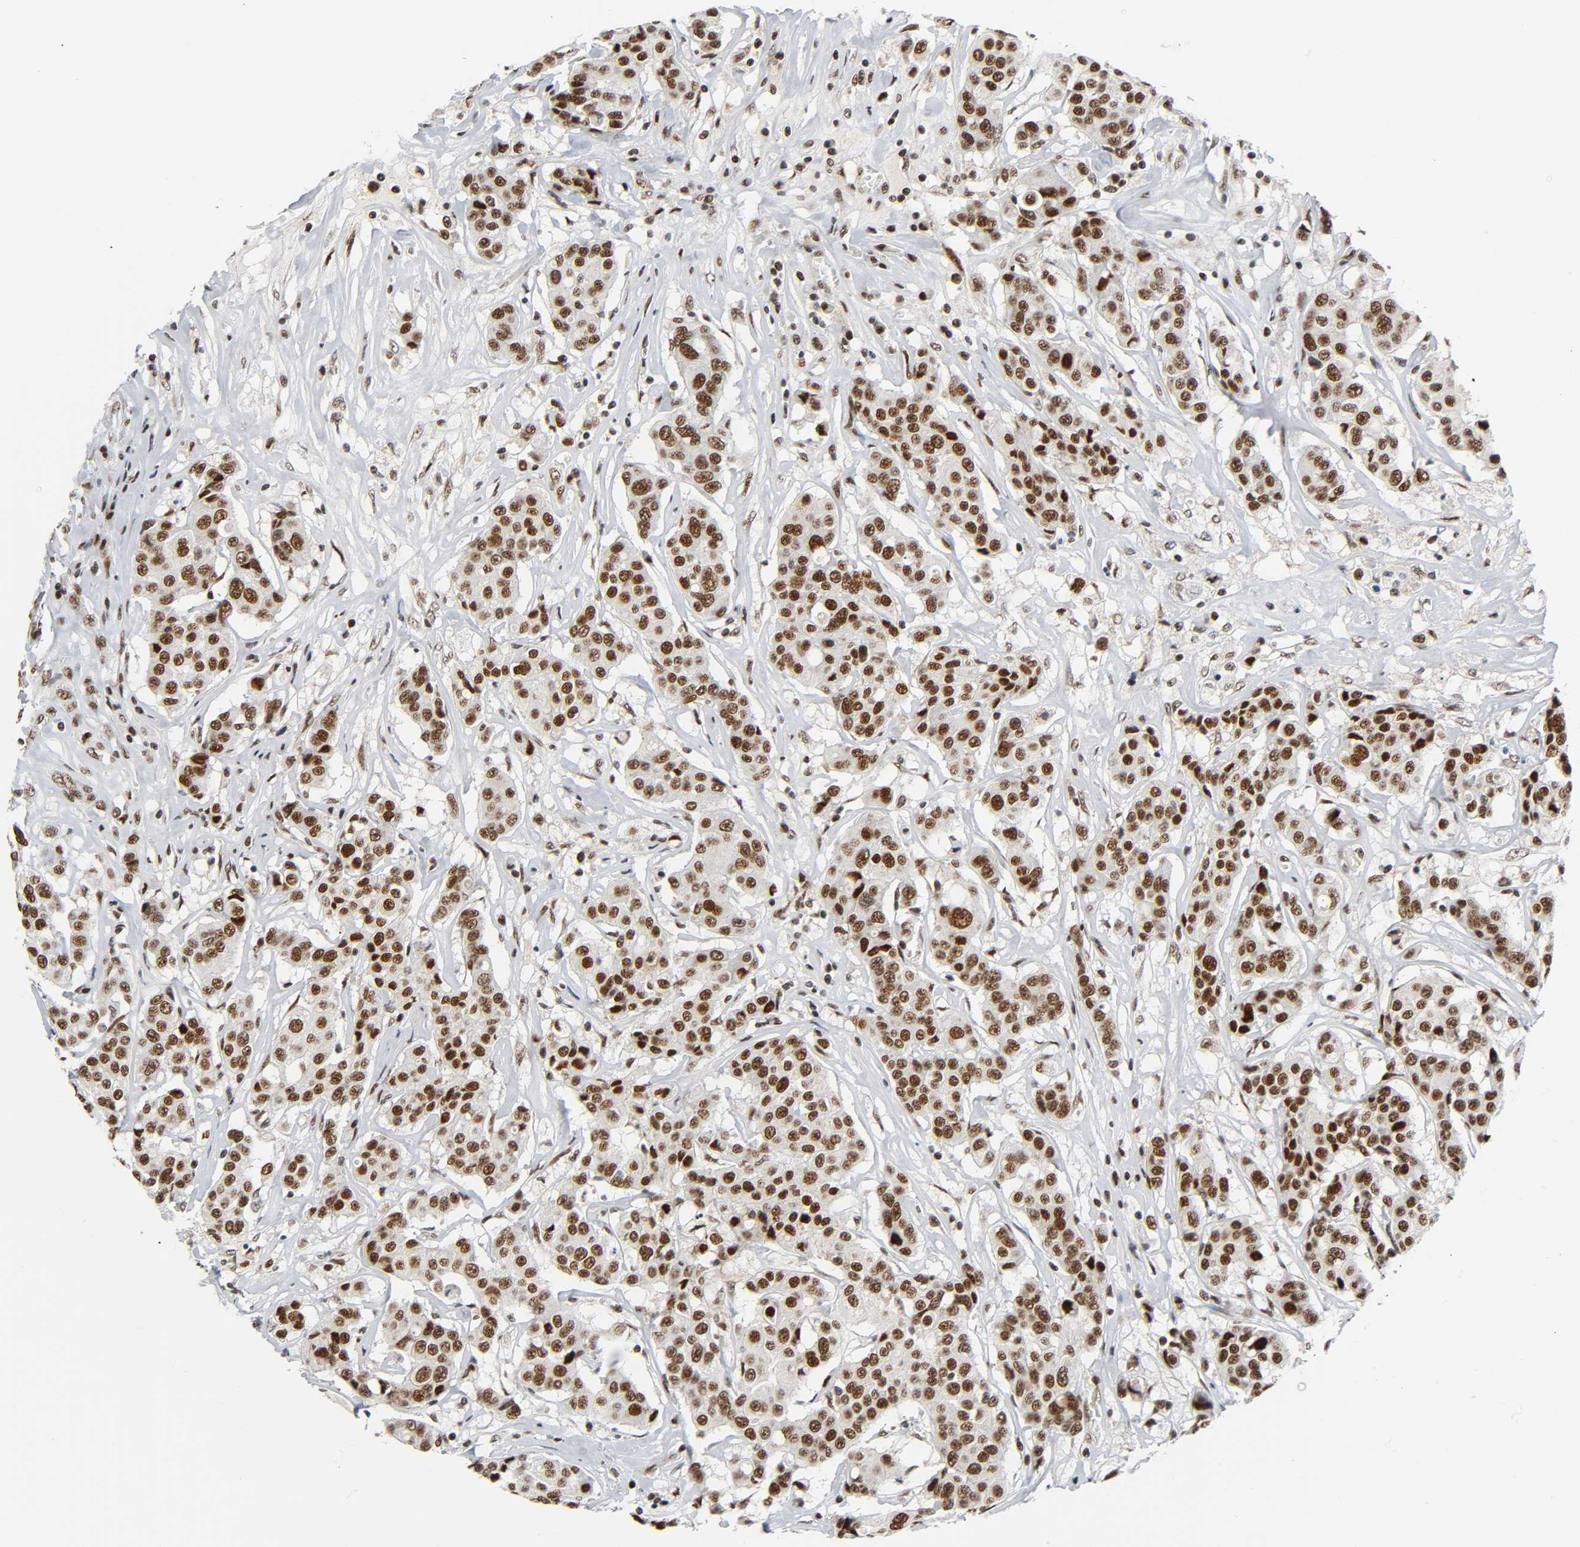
{"staining": {"intensity": "strong", "quantity": ">75%", "location": "nuclear"}, "tissue": "breast cancer", "cell_type": "Tumor cells", "image_type": "cancer", "snomed": [{"axis": "morphology", "description": "Duct carcinoma"}, {"axis": "topography", "description": "Breast"}], "caption": "DAB immunohistochemical staining of breast infiltrating ductal carcinoma reveals strong nuclear protein expression in about >75% of tumor cells. The staining is performed using DAB brown chromogen to label protein expression. The nuclei are counter-stained blue using hematoxylin.", "gene": "CDK9", "patient": {"sex": "female", "age": 27}}